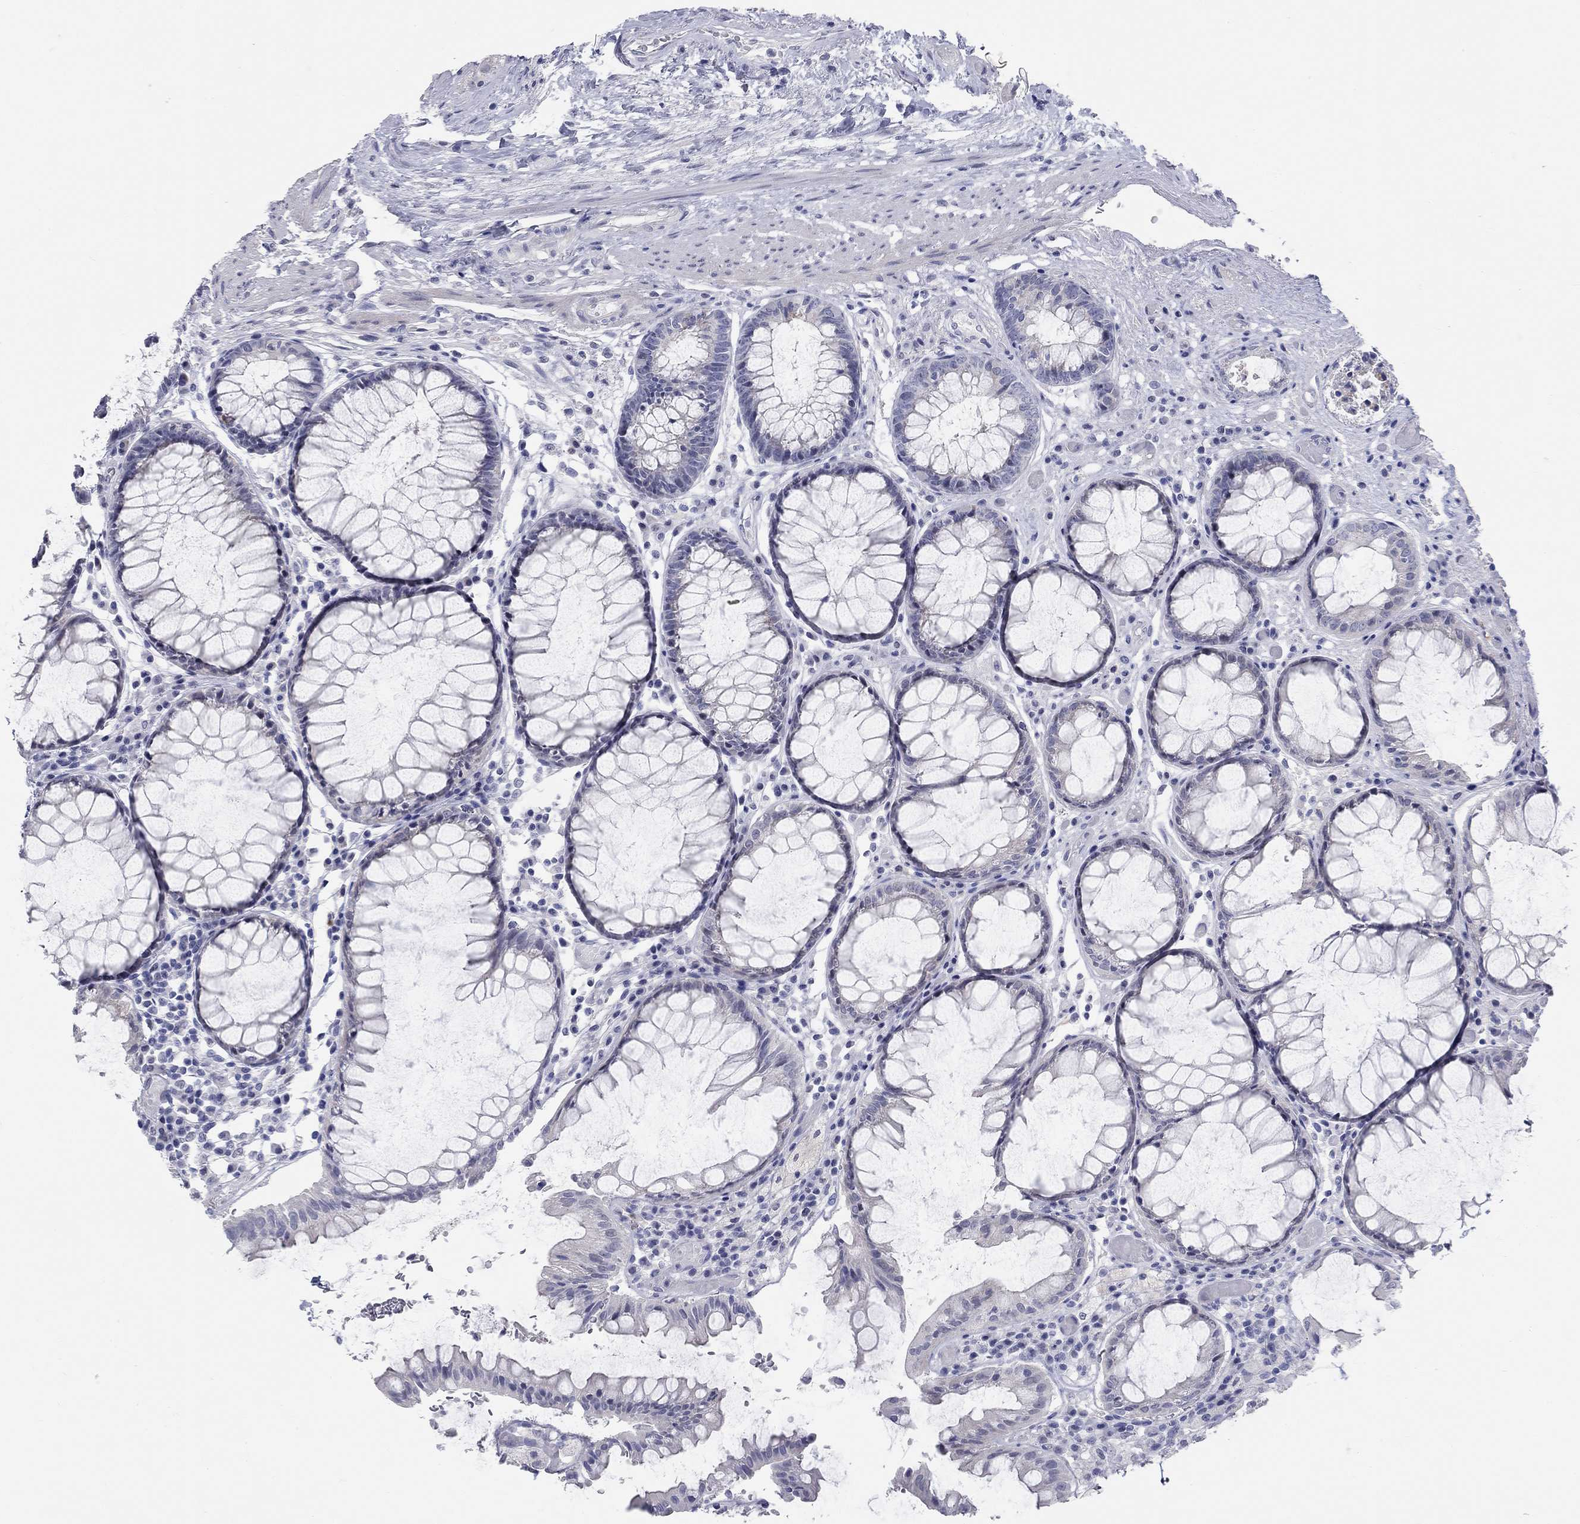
{"staining": {"intensity": "negative", "quantity": "none", "location": "none"}, "tissue": "rectum", "cell_type": "Glandular cells", "image_type": "normal", "snomed": [{"axis": "morphology", "description": "Normal tissue, NOS"}, {"axis": "topography", "description": "Rectum"}], "caption": "There is no significant staining in glandular cells of rectum. Brightfield microscopy of IHC stained with DAB (brown) and hematoxylin (blue), captured at high magnification.", "gene": "WASF3", "patient": {"sex": "female", "age": 68}}